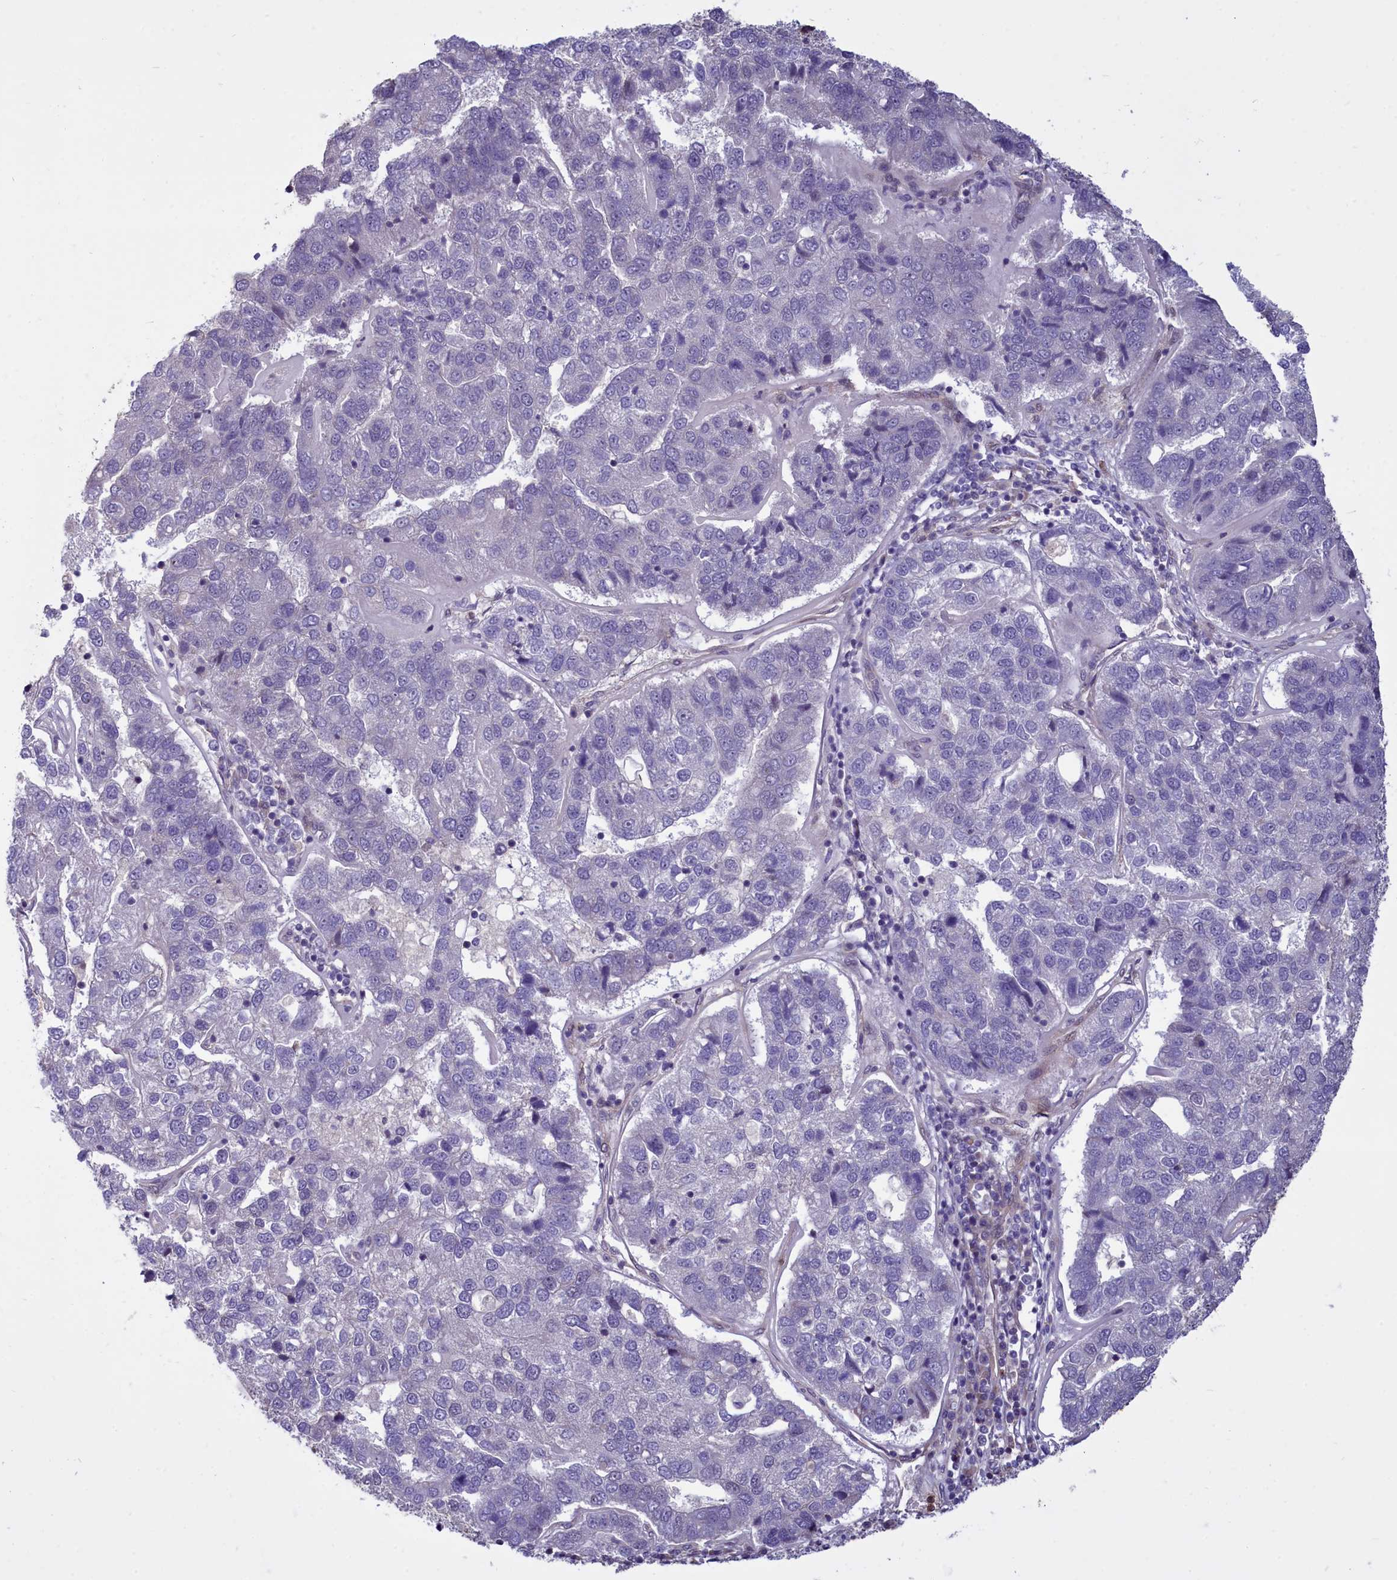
{"staining": {"intensity": "negative", "quantity": "none", "location": "none"}, "tissue": "pancreatic cancer", "cell_type": "Tumor cells", "image_type": "cancer", "snomed": [{"axis": "morphology", "description": "Adenocarcinoma, NOS"}, {"axis": "topography", "description": "Pancreas"}], "caption": "The photomicrograph displays no significant expression in tumor cells of pancreatic cancer. Nuclei are stained in blue.", "gene": "BCAR1", "patient": {"sex": "female", "age": 61}}